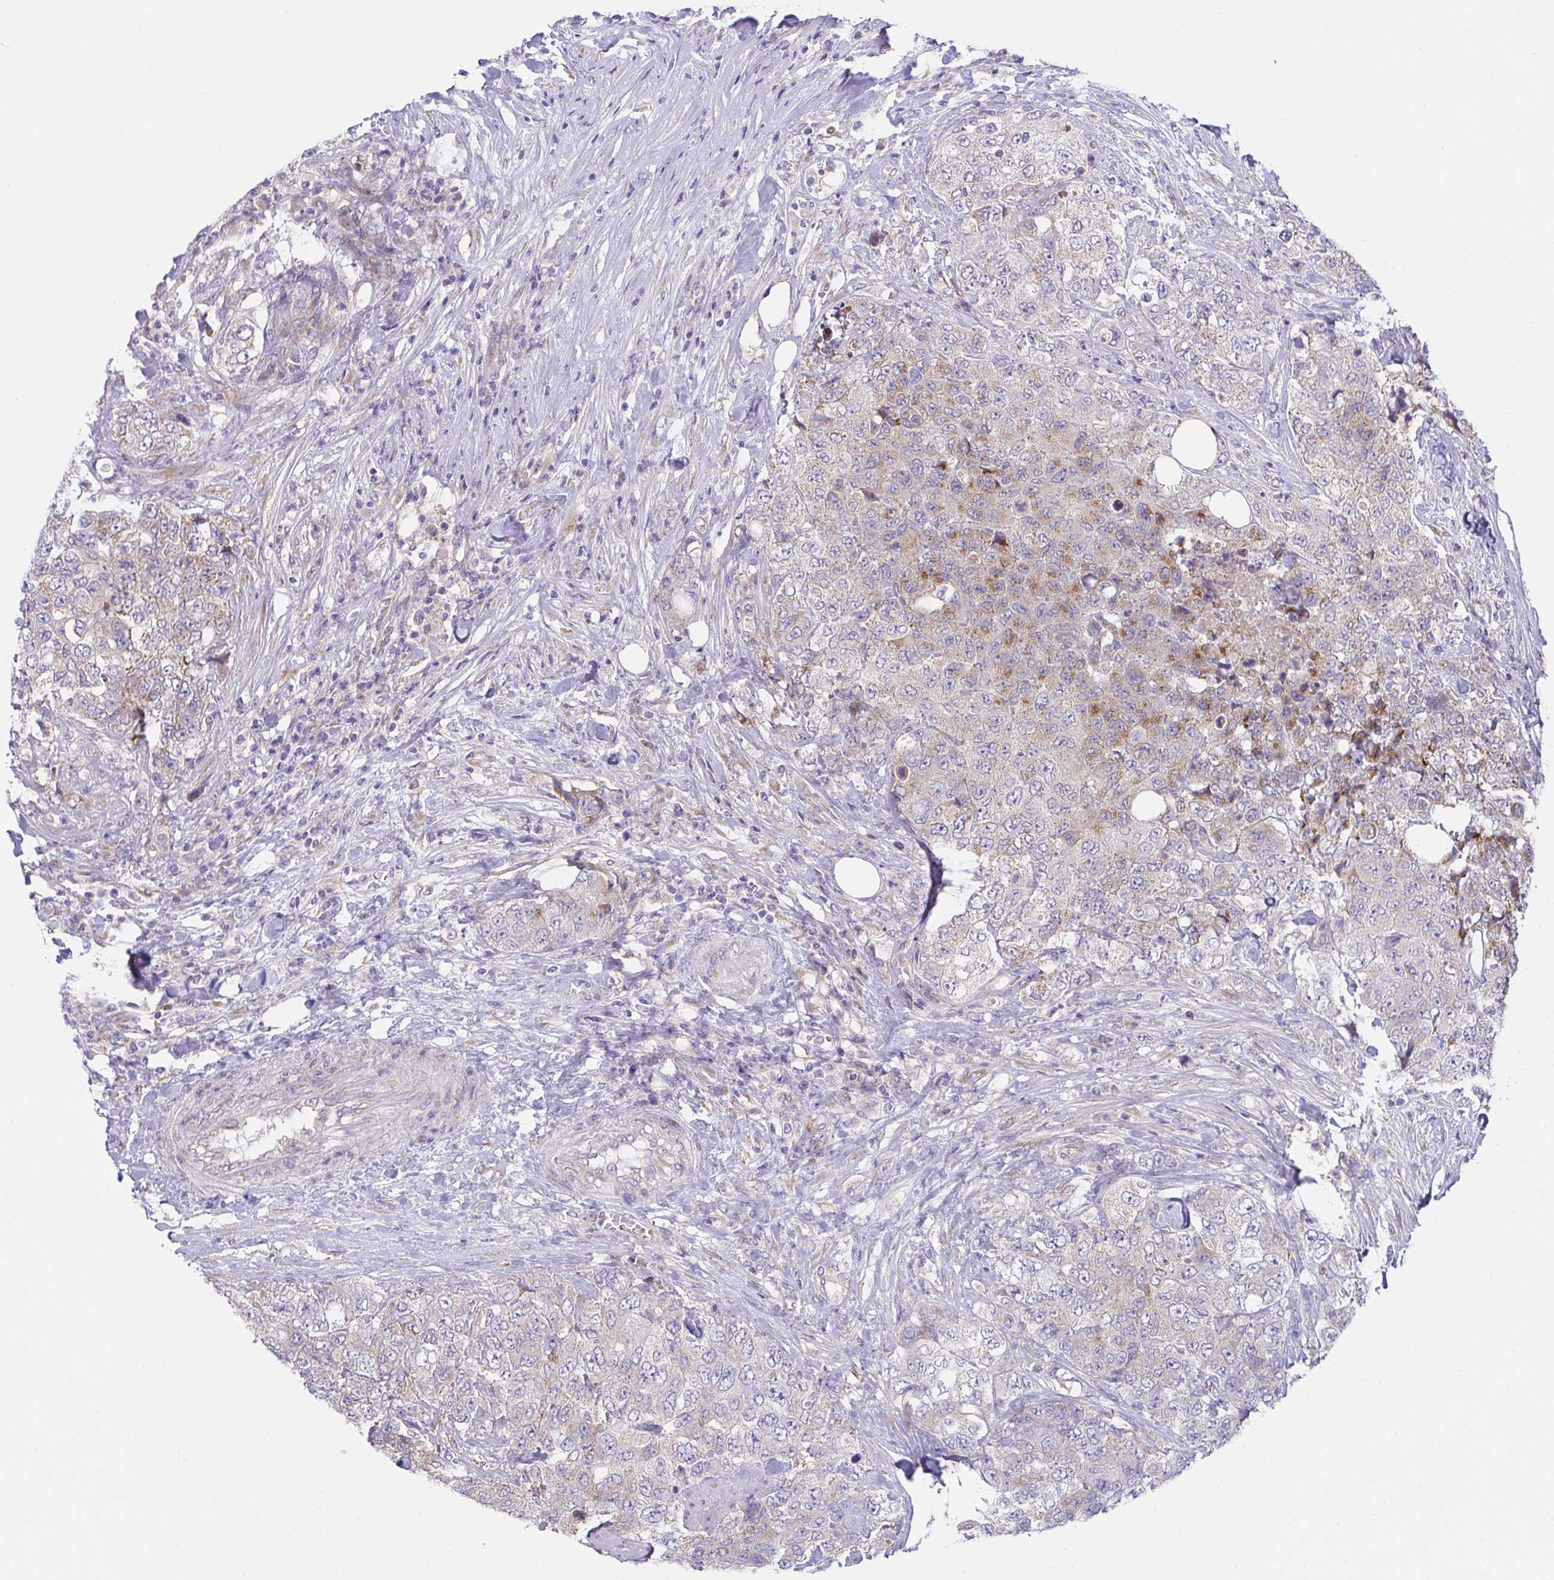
{"staining": {"intensity": "moderate", "quantity": "<25%", "location": "cytoplasmic/membranous"}, "tissue": "urothelial cancer", "cell_type": "Tumor cells", "image_type": "cancer", "snomed": [{"axis": "morphology", "description": "Urothelial carcinoma, High grade"}, {"axis": "topography", "description": "Urinary bladder"}], "caption": "This micrograph demonstrates immunohistochemistry (IHC) staining of human urothelial carcinoma (high-grade), with low moderate cytoplasmic/membranous positivity in approximately <25% of tumor cells.", "gene": "MIA3", "patient": {"sex": "female", "age": 78}}